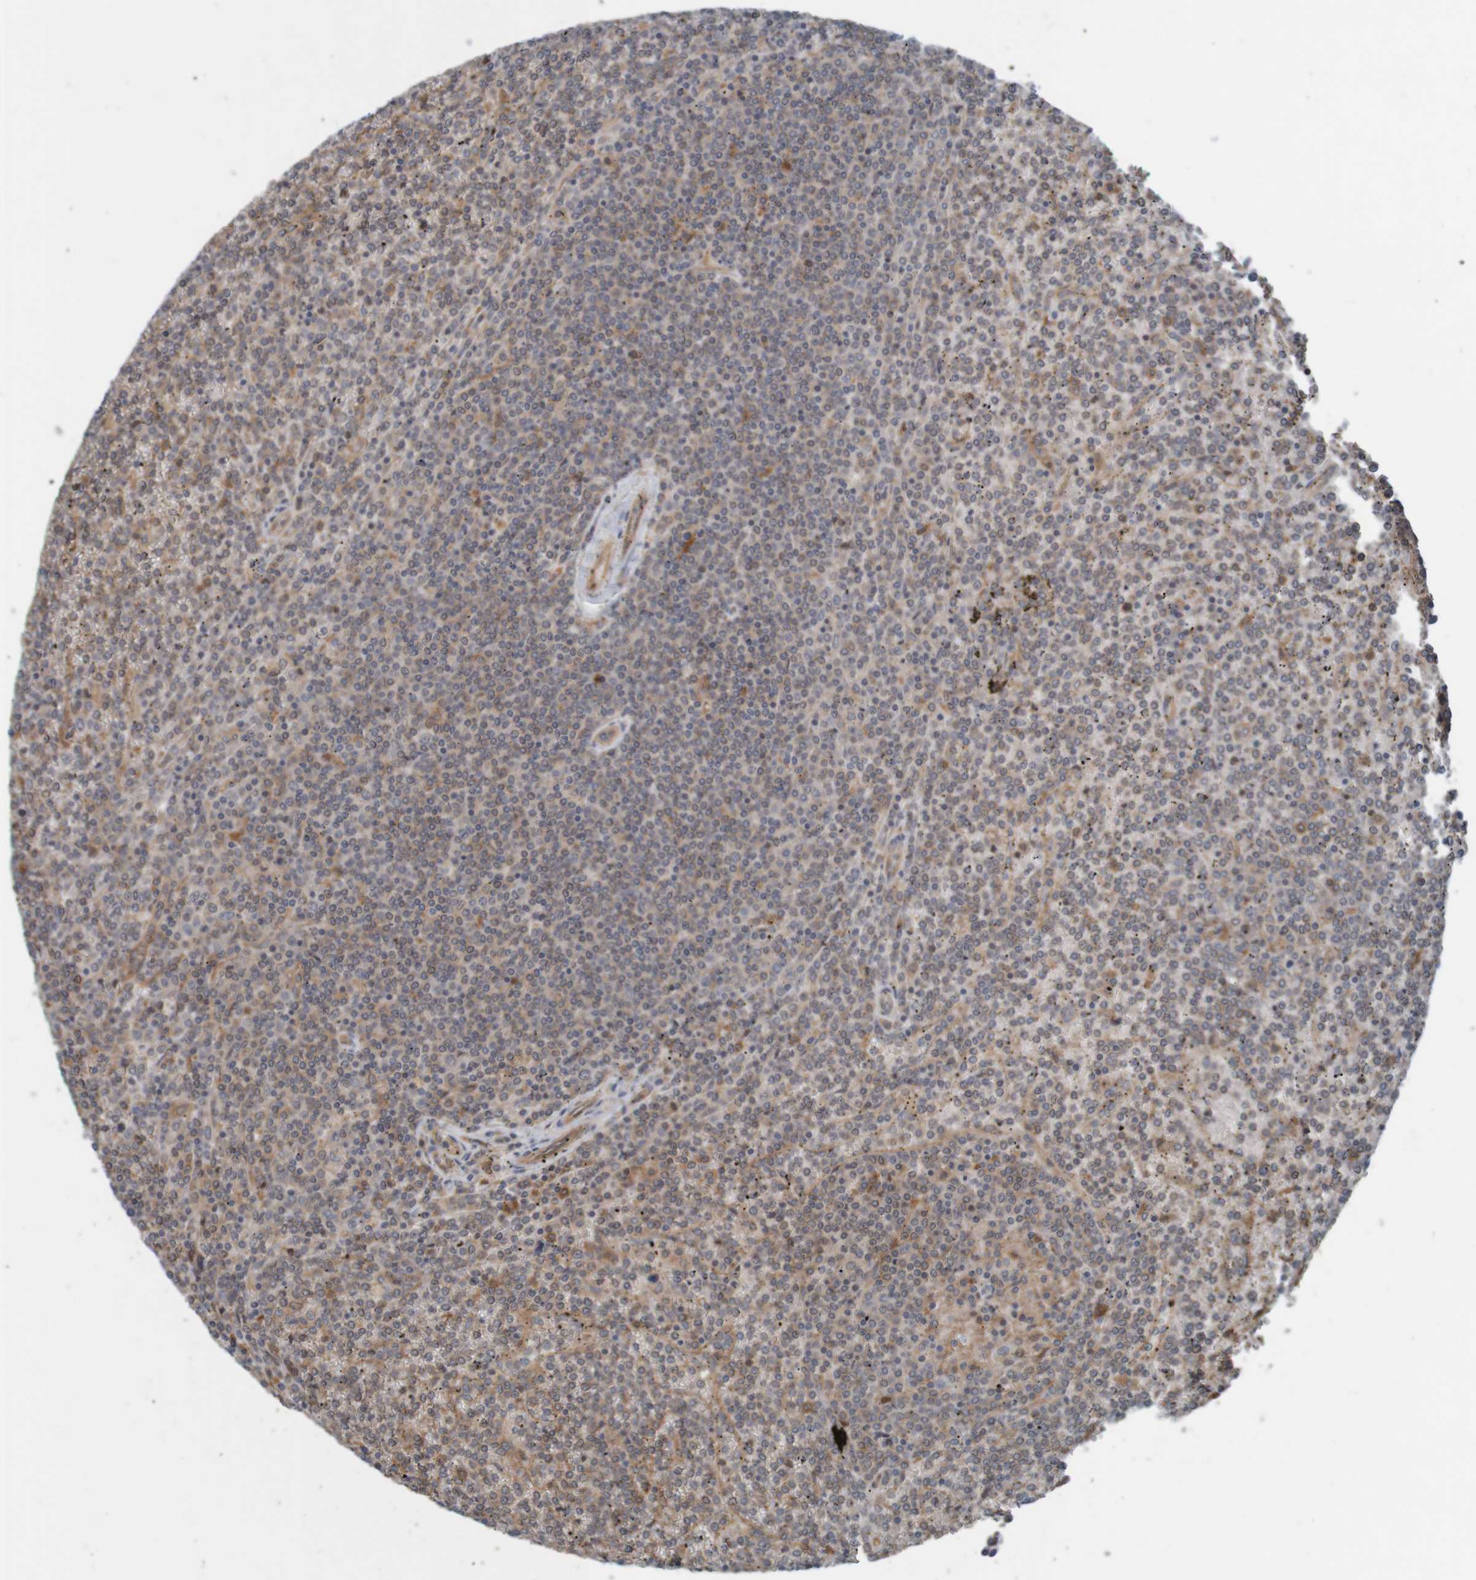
{"staining": {"intensity": "weak", "quantity": "25%-75%", "location": "cytoplasmic/membranous"}, "tissue": "lymphoma", "cell_type": "Tumor cells", "image_type": "cancer", "snomed": [{"axis": "morphology", "description": "Malignant lymphoma, non-Hodgkin's type, Low grade"}, {"axis": "topography", "description": "Spleen"}], "caption": "Immunohistochemistry (DAB) staining of lymphoma reveals weak cytoplasmic/membranous protein positivity in about 25%-75% of tumor cells.", "gene": "ARHGEF11", "patient": {"sex": "female", "age": 19}}